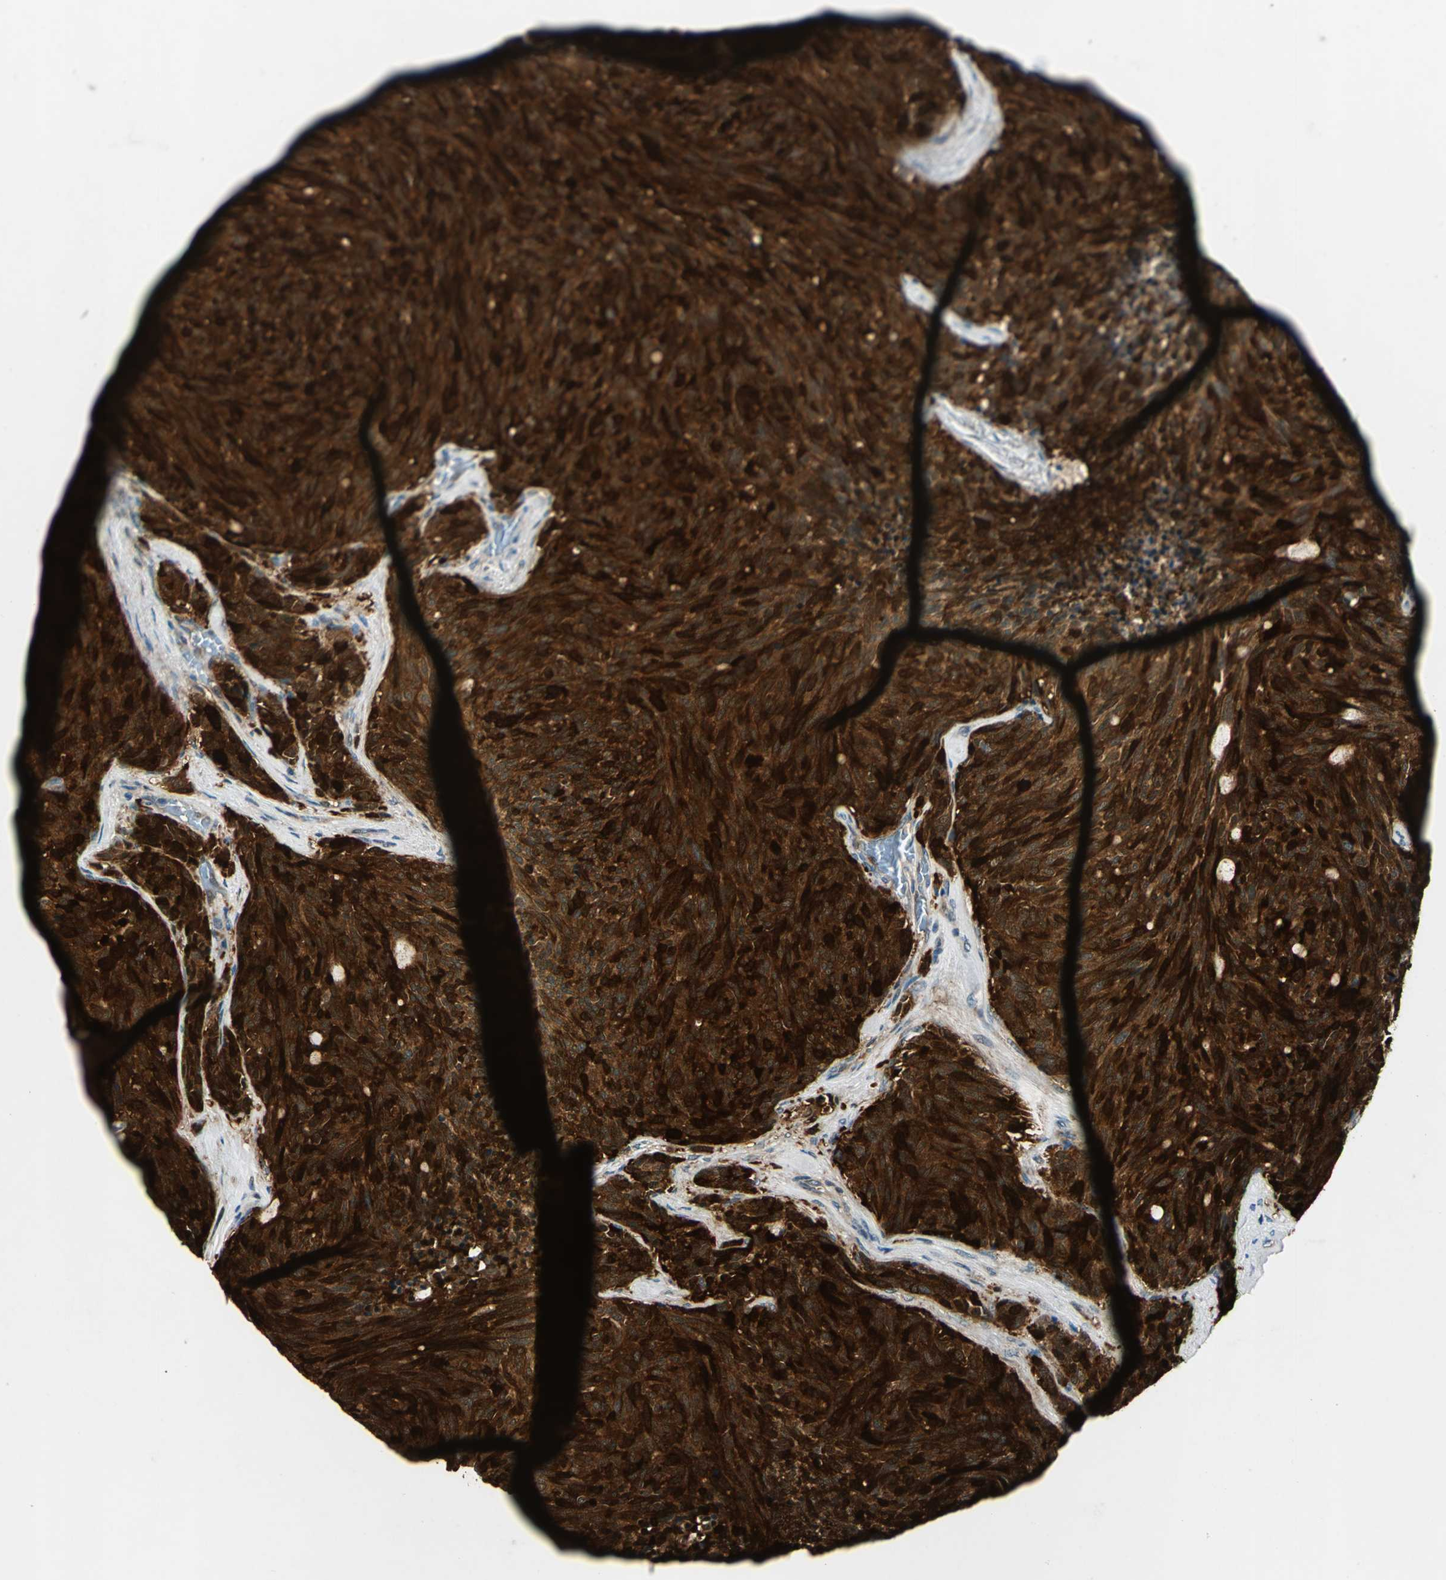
{"staining": {"intensity": "strong", "quantity": ">75%", "location": "cytoplasmic/membranous"}, "tissue": "carcinoid", "cell_type": "Tumor cells", "image_type": "cancer", "snomed": [{"axis": "morphology", "description": "Carcinoid, malignant, NOS"}, {"axis": "topography", "description": "Pancreas"}], "caption": "Protein expression analysis of human carcinoid (malignant) reveals strong cytoplasmic/membranous expression in approximately >75% of tumor cells.", "gene": "RRM2B", "patient": {"sex": "female", "age": 54}}